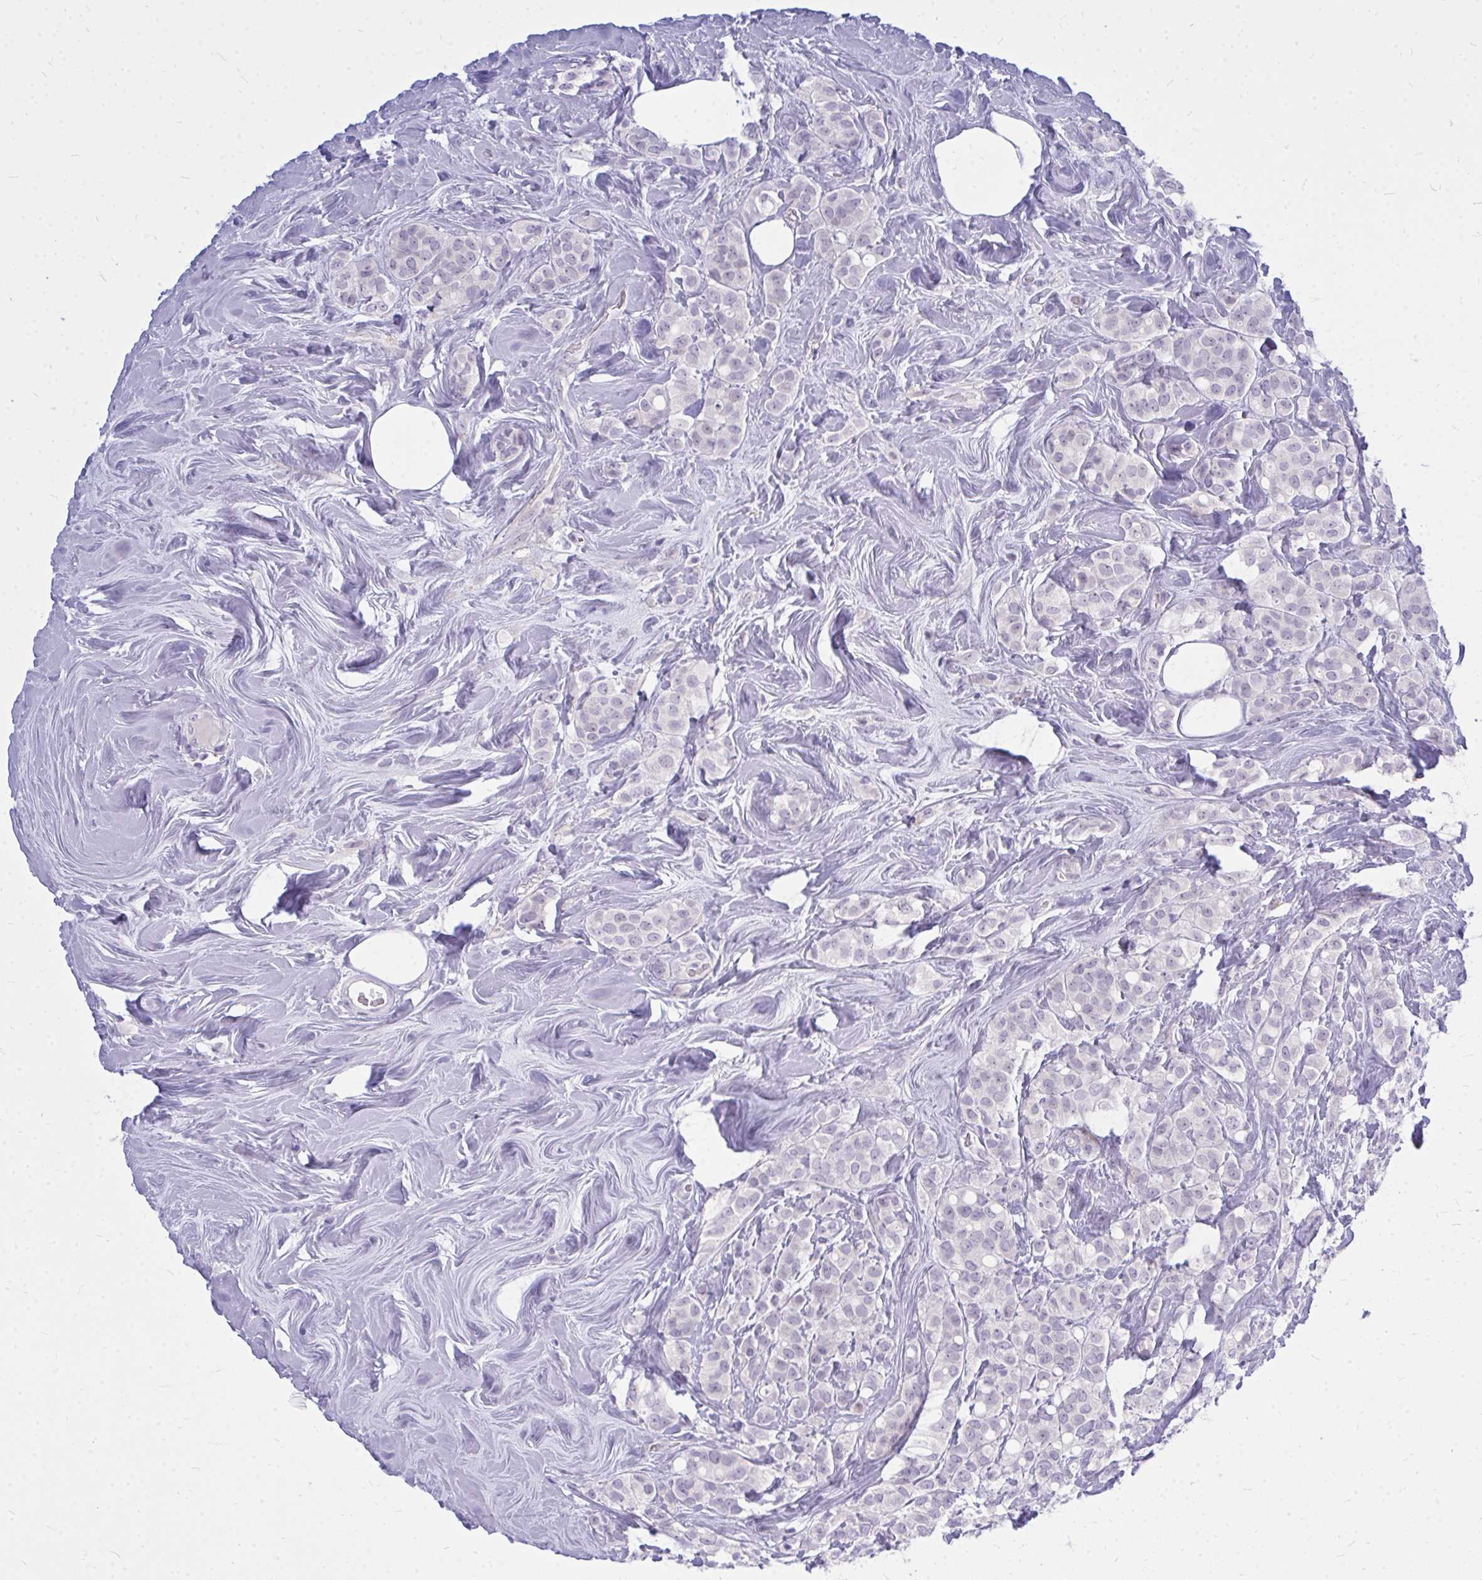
{"staining": {"intensity": "negative", "quantity": "none", "location": "none"}, "tissue": "breast cancer", "cell_type": "Tumor cells", "image_type": "cancer", "snomed": [{"axis": "morphology", "description": "Lobular carcinoma"}, {"axis": "topography", "description": "Breast"}], "caption": "There is no significant staining in tumor cells of lobular carcinoma (breast).", "gene": "ZSCAN25", "patient": {"sex": "female", "age": 68}}